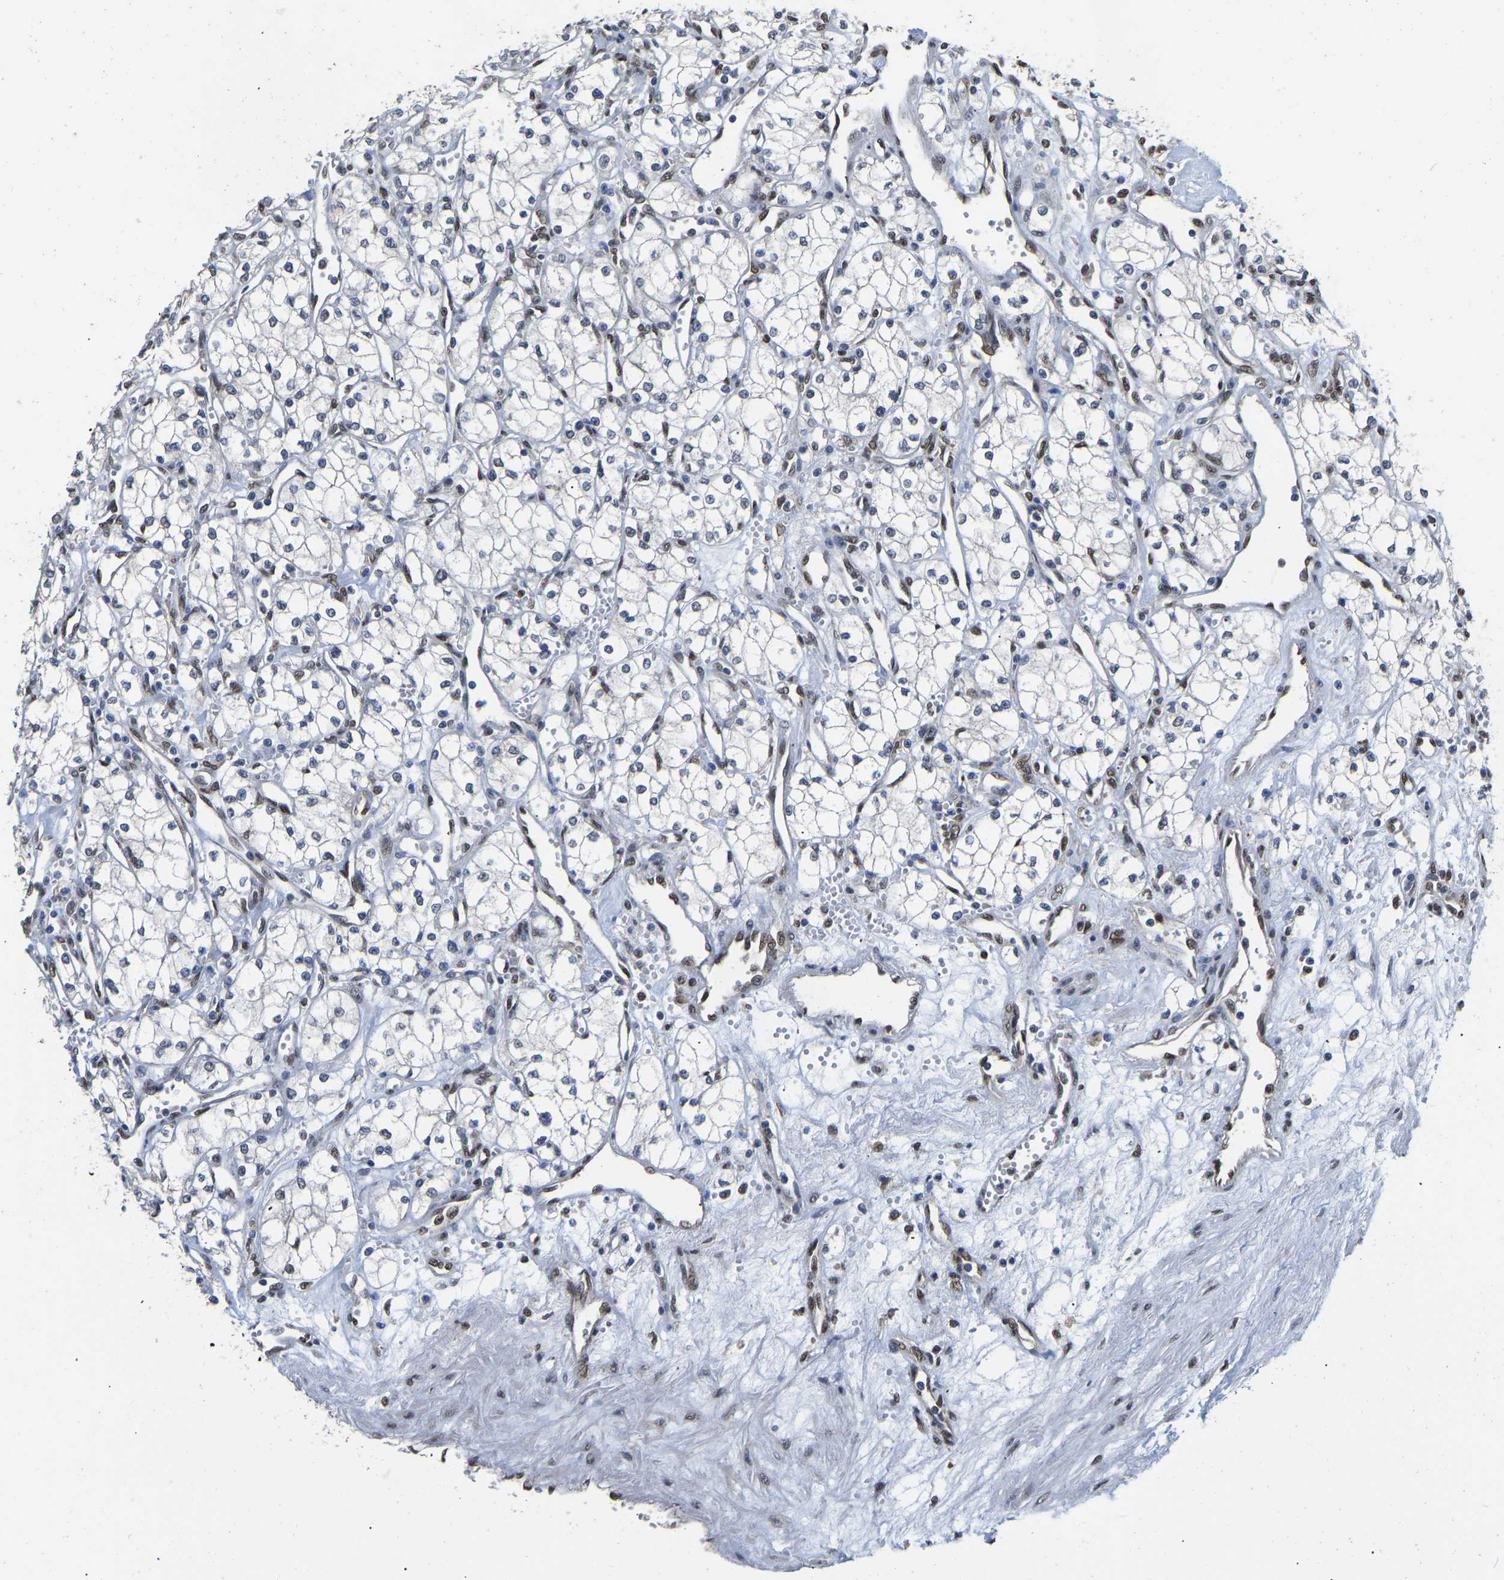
{"staining": {"intensity": "weak", "quantity": "<25%", "location": "nuclear"}, "tissue": "renal cancer", "cell_type": "Tumor cells", "image_type": "cancer", "snomed": [{"axis": "morphology", "description": "Adenocarcinoma, NOS"}, {"axis": "topography", "description": "Kidney"}], "caption": "This image is of adenocarcinoma (renal) stained with IHC to label a protein in brown with the nuclei are counter-stained blue. There is no expression in tumor cells.", "gene": "QKI", "patient": {"sex": "male", "age": 59}}